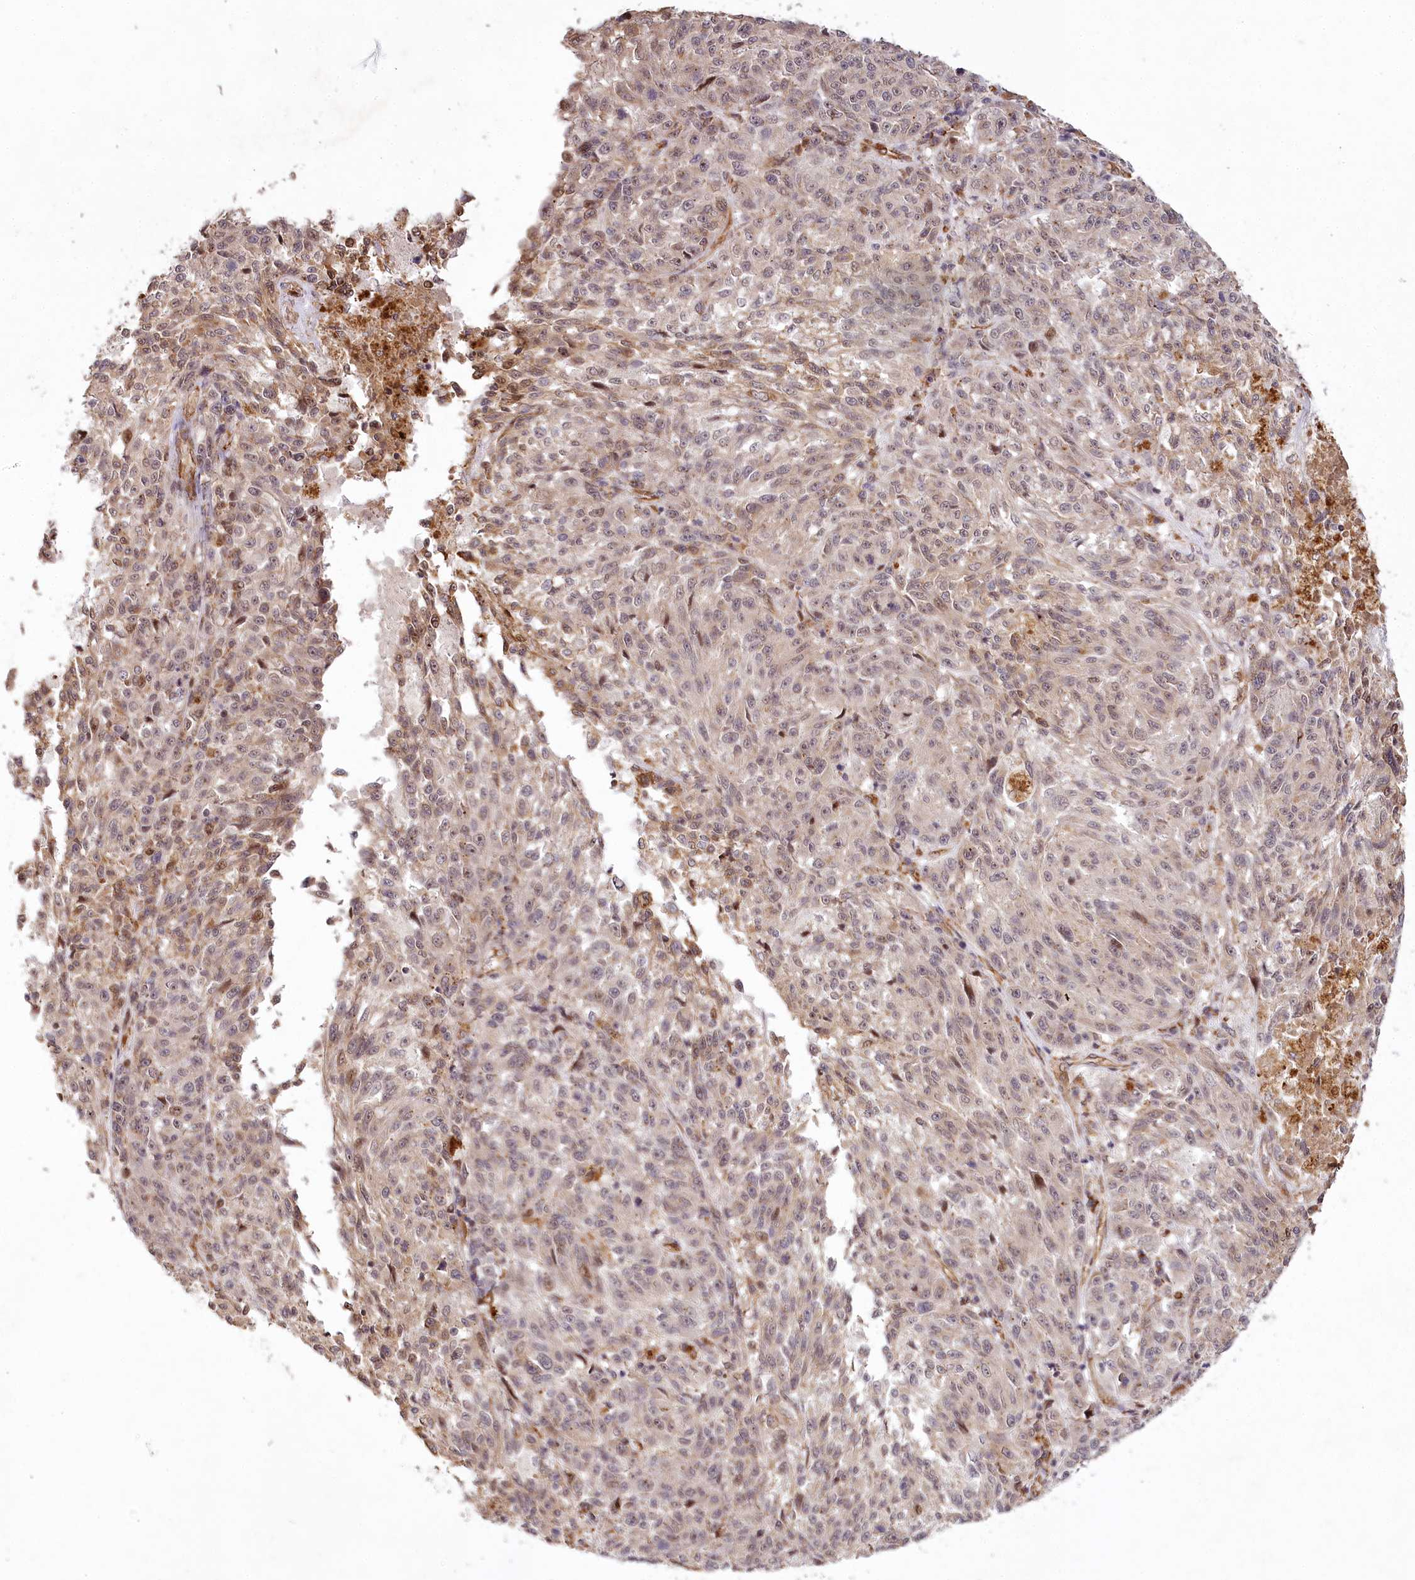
{"staining": {"intensity": "weak", "quantity": "25%-75%", "location": "nuclear"}, "tissue": "melanoma", "cell_type": "Tumor cells", "image_type": "cancer", "snomed": [{"axis": "morphology", "description": "Malignant melanoma, NOS"}, {"axis": "topography", "description": "Skin"}], "caption": "Protein expression analysis of malignant melanoma reveals weak nuclear staining in about 25%-75% of tumor cells.", "gene": "ALKBH8", "patient": {"sex": "male", "age": 53}}